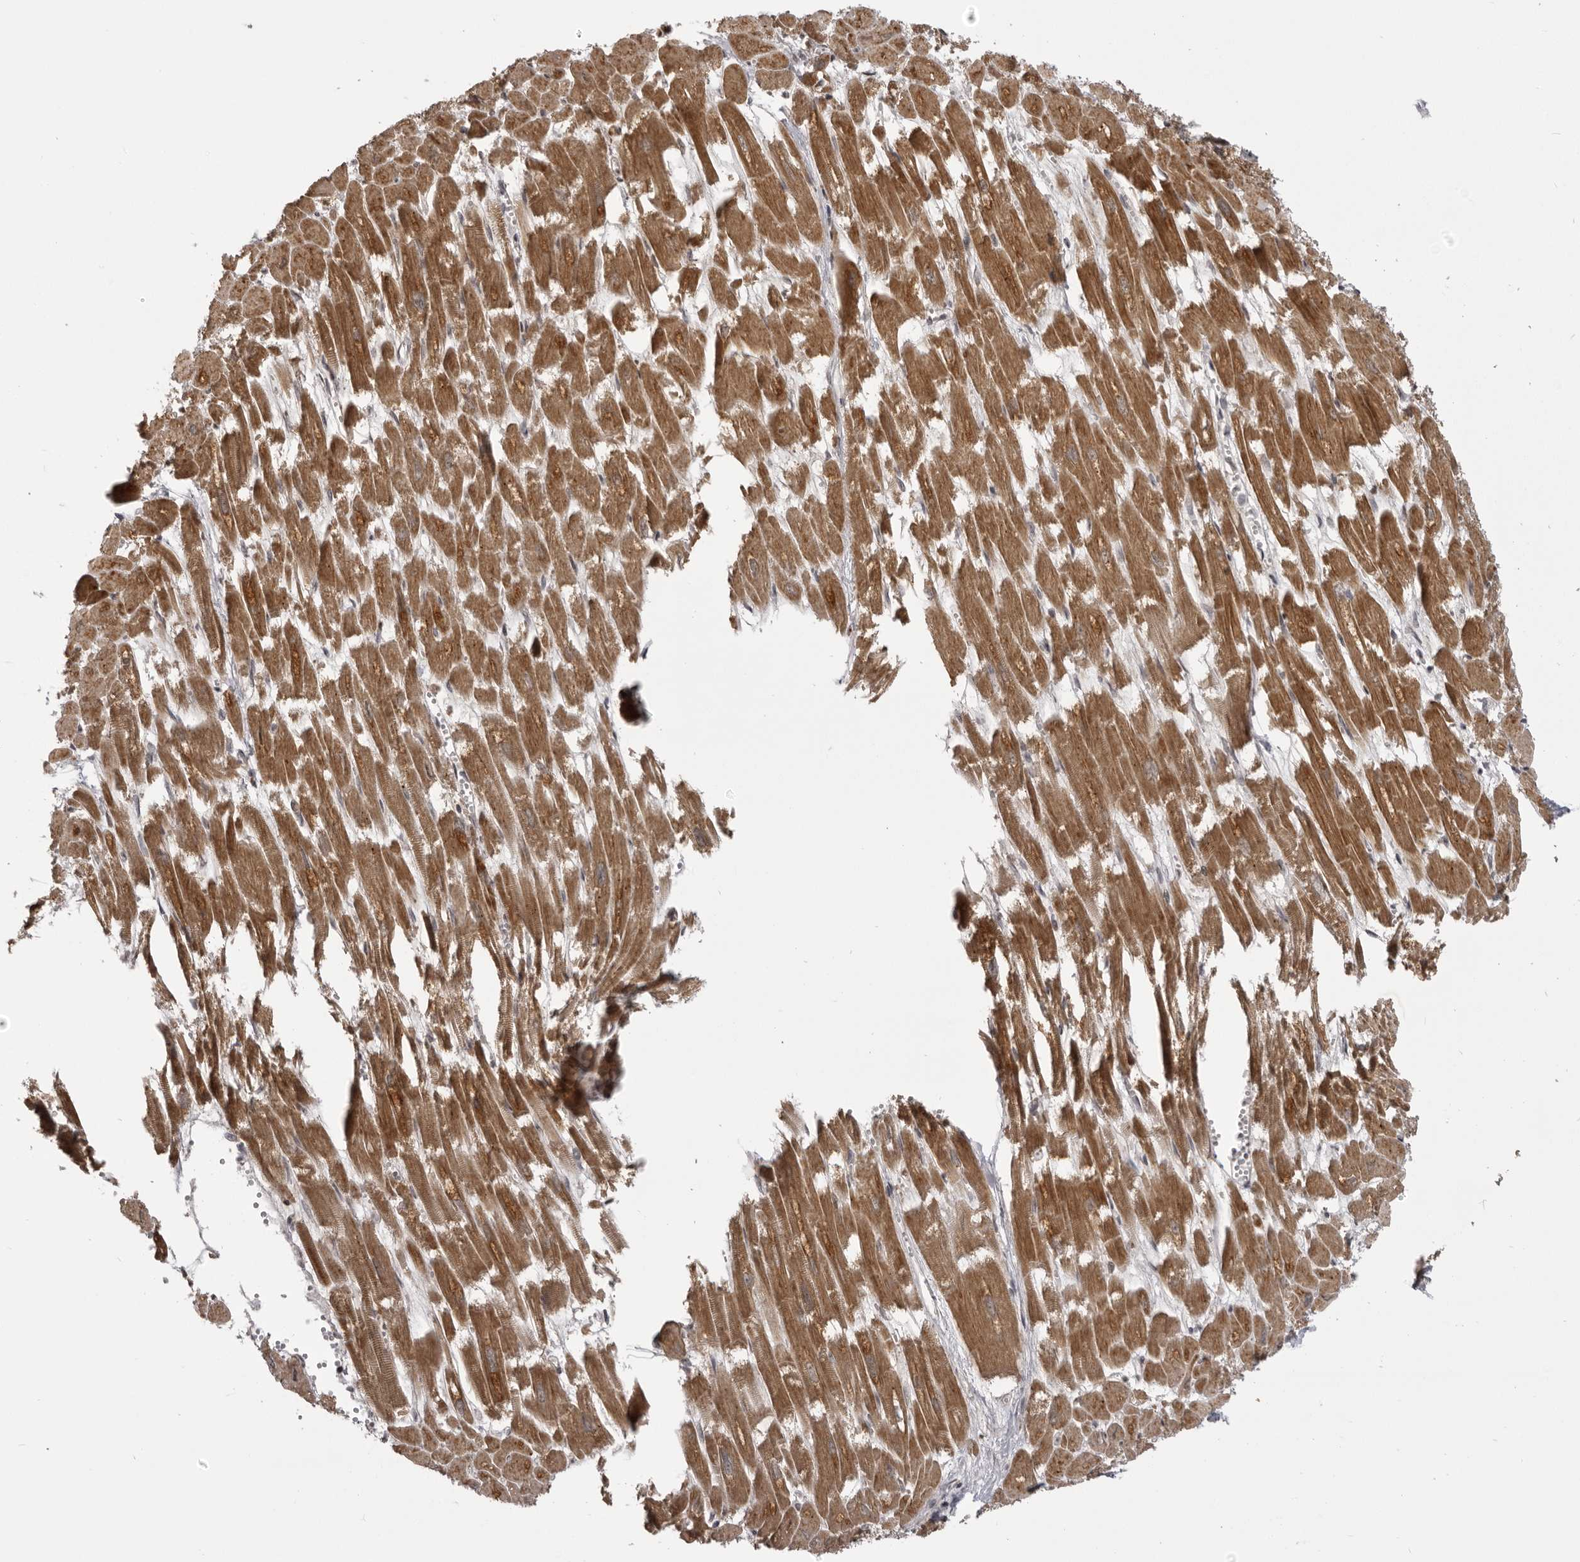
{"staining": {"intensity": "moderate", "quantity": ">75%", "location": "cytoplasmic/membranous"}, "tissue": "heart muscle", "cell_type": "Cardiomyocytes", "image_type": "normal", "snomed": [{"axis": "morphology", "description": "Normal tissue, NOS"}, {"axis": "topography", "description": "Heart"}], "caption": "Protein expression analysis of benign heart muscle shows moderate cytoplasmic/membranous expression in approximately >75% of cardiomyocytes.", "gene": "C1orf109", "patient": {"sex": "male", "age": 54}}